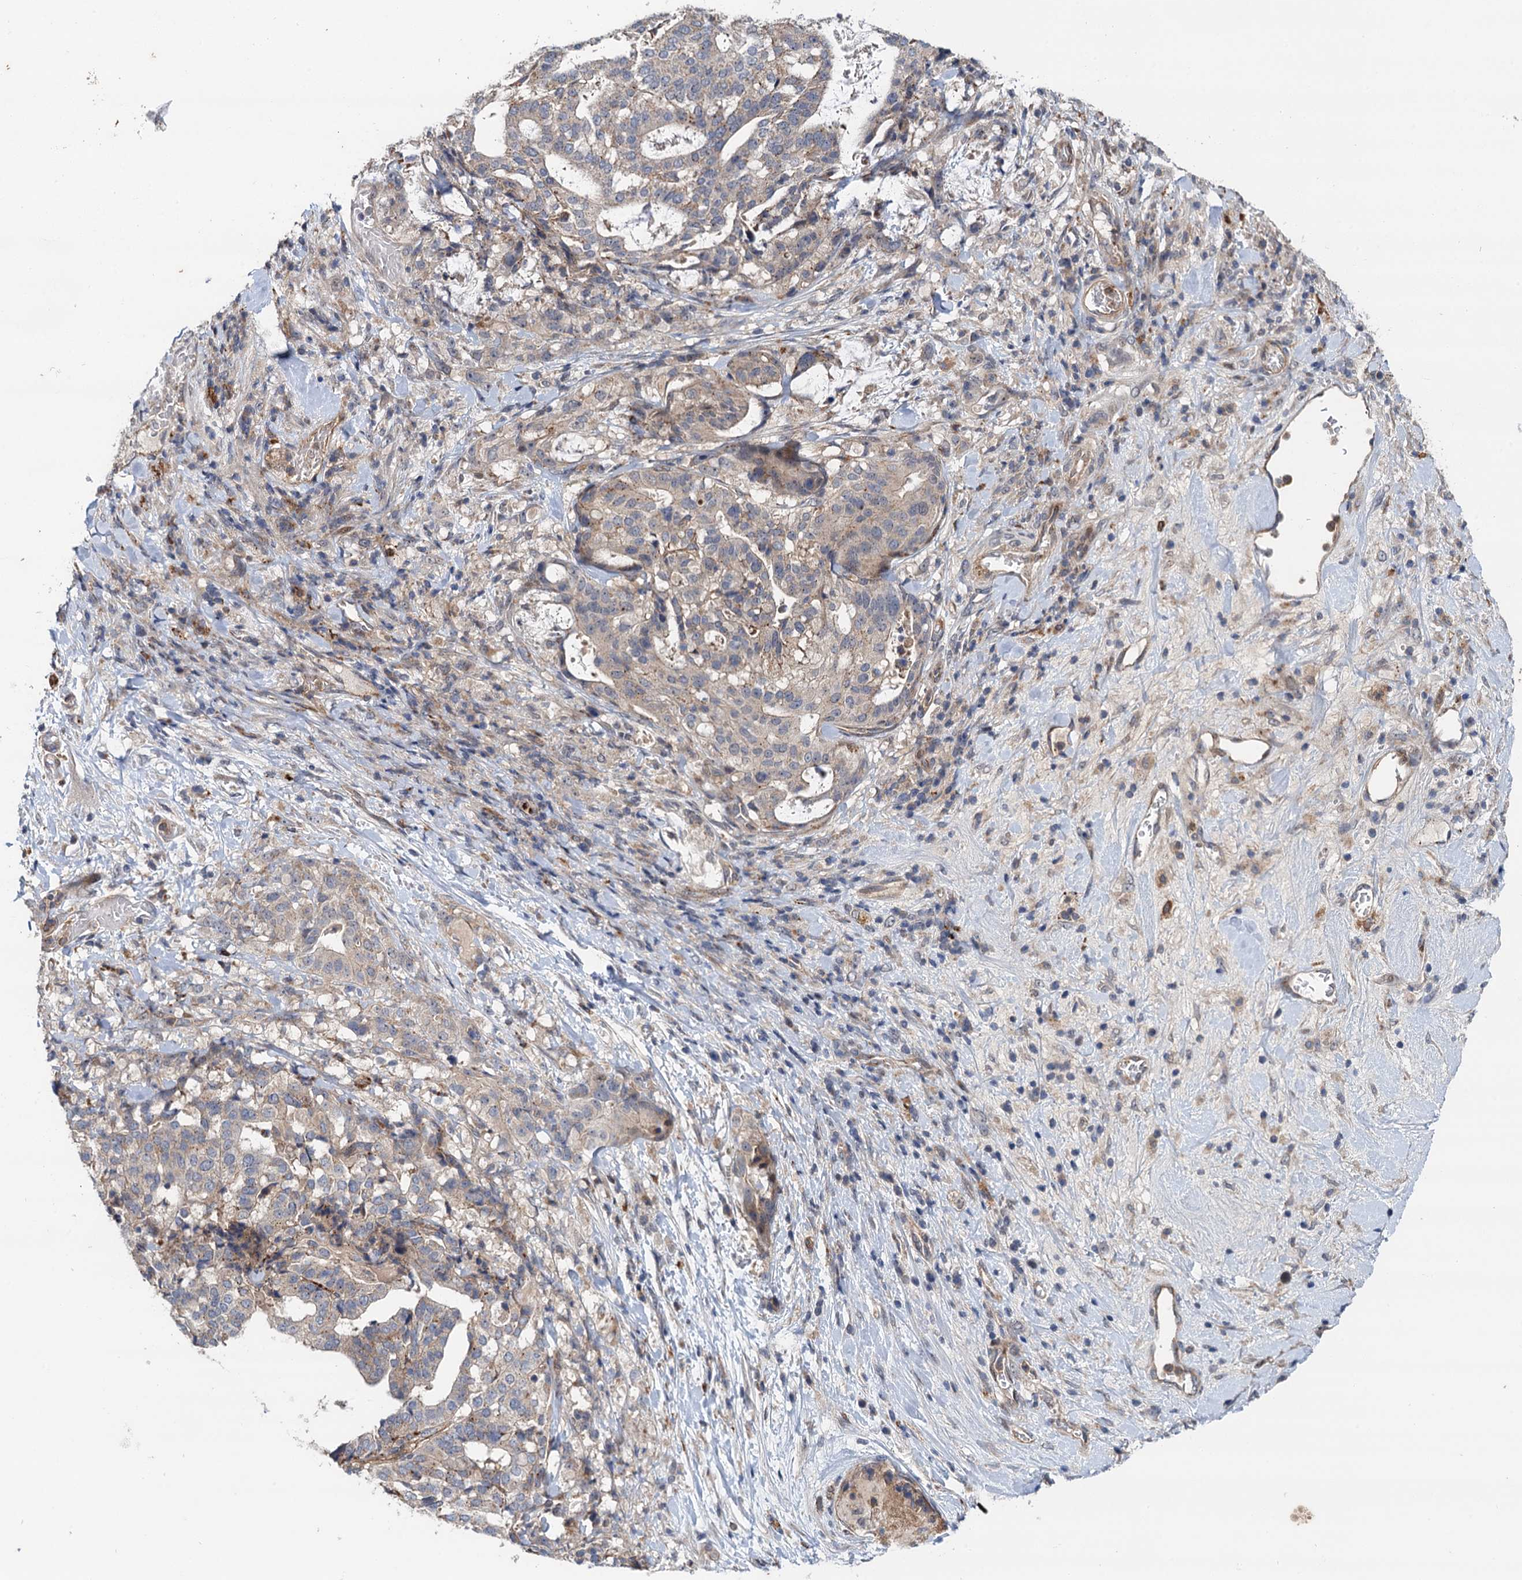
{"staining": {"intensity": "weak", "quantity": "<25%", "location": "cytoplasmic/membranous"}, "tissue": "stomach cancer", "cell_type": "Tumor cells", "image_type": "cancer", "snomed": [{"axis": "morphology", "description": "Adenocarcinoma, NOS"}, {"axis": "topography", "description": "Stomach"}], "caption": "Immunohistochemical staining of stomach adenocarcinoma displays no significant expression in tumor cells. (Brightfield microscopy of DAB IHC at high magnification).", "gene": "NLRP10", "patient": {"sex": "male", "age": 48}}